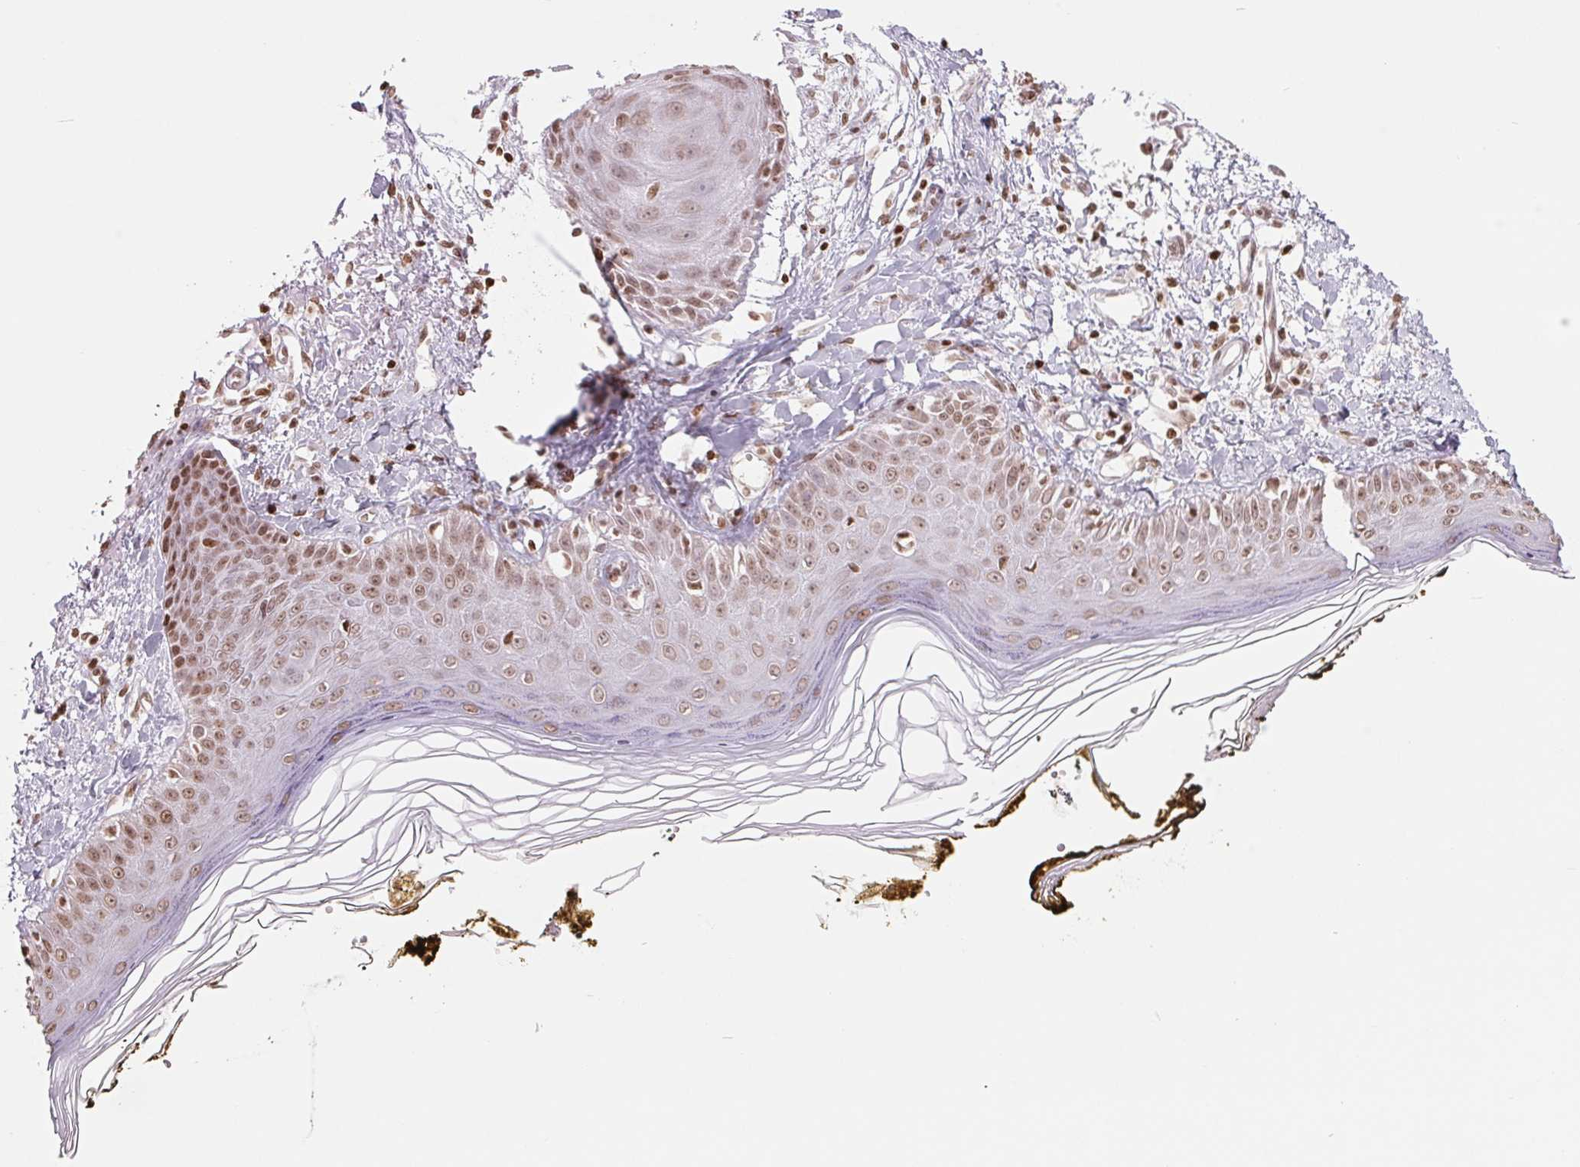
{"staining": {"intensity": "moderate", "quantity": ">75%", "location": "nuclear"}, "tissue": "skin", "cell_type": "Fibroblasts", "image_type": "normal", "snomed": [{"axis": "morphology", "description": "Normal tissue, NOS"}, {"axis": "topography", "description": "Skin"}], "caption": "Skin stained for a protein demonstrates moderate nuclear positivity in fibroblasts. The protein of interest is shown in brown color, while the nuclei are stained blue.", "gene": "SMIM12", "patient": {"sex": "male", "age": 76}}